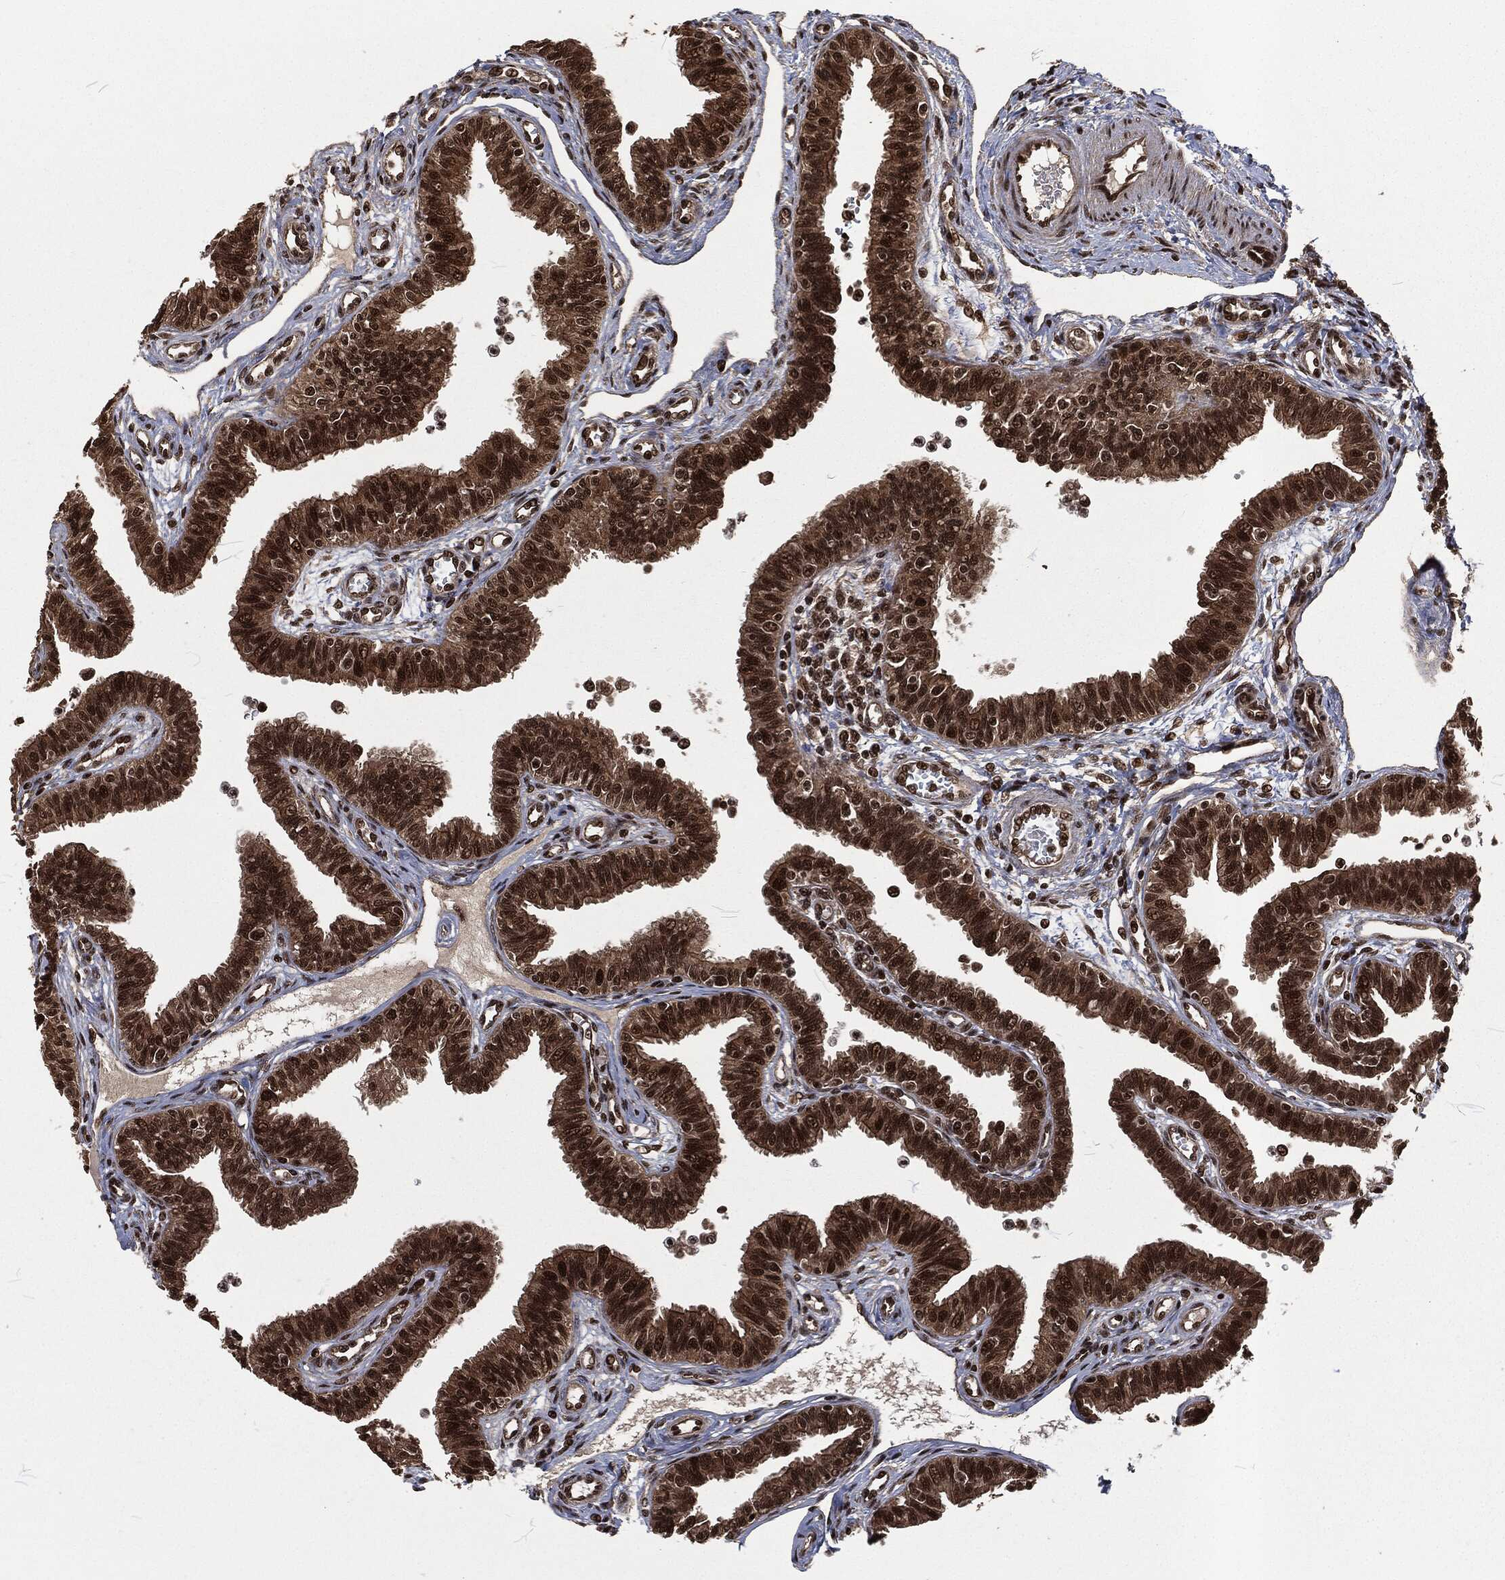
{"staining": {"intensity": "strong", "quantity": ">75%", "location": "cytoplasmic/membranous,nuclear"}, "tissue": "fallopian tube", "cell_type": "Glandular cells", "image_type": "normal", "snomed": [{"axis": "morphology", "description": "Normal tissue, NOS"}, {"axis": "topography", "description": "Fallopian tube"}], "caption": "Immunohistochemistry micrograph of normal fallopian tube stained for a protein (brown), which demonstrates high levels of strong cytoplasmic/membranous,nuclear positivity in about >75% of glandular cells.", "gene": "NGRN", "patient": {"sex": "female", "age": 36}}